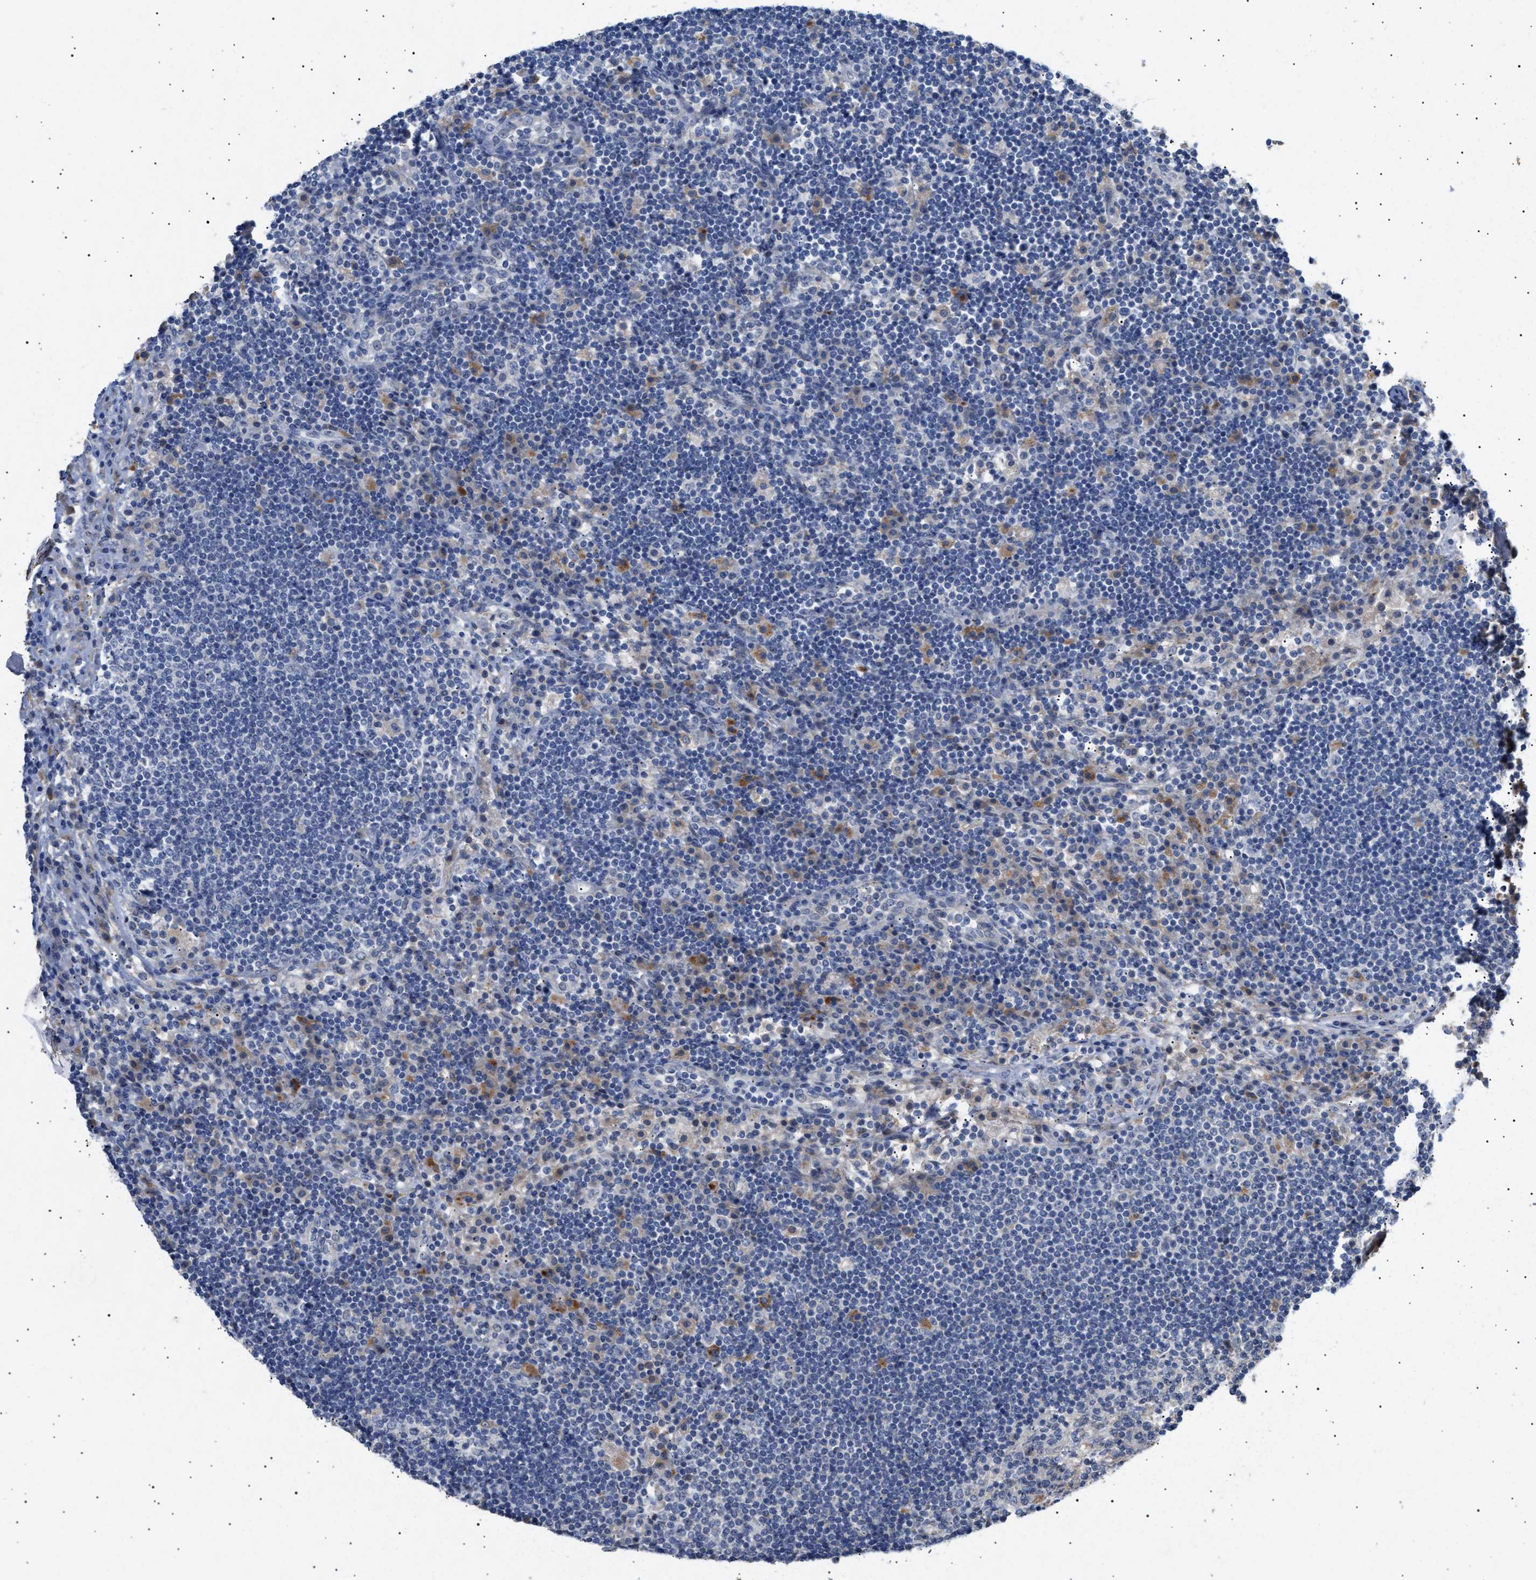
{"staining": {"intensity": "negative", "quantity": "none", "location": "none"}, "tissue": "lymph node", "cell_type": "Germinal center cells", "image_type": "normal", "snomed": [{"axis": "morphology", "description": "Normal tissue, NOS"}, {"axis": "topography", "description": "Lymph node"}], "caption": "High power microscopy image of an immunohistochemistry histopathology image of normal lymph node, revealing no significant expression in germinal center cells. (DAB (3,3'-diaminobenzidine) immunohistochemistry (IHC) visualized using brightfield microscopy, high magnification).", "gene": "SIRT5", "patient": {"sex": "female", "age": 53}}